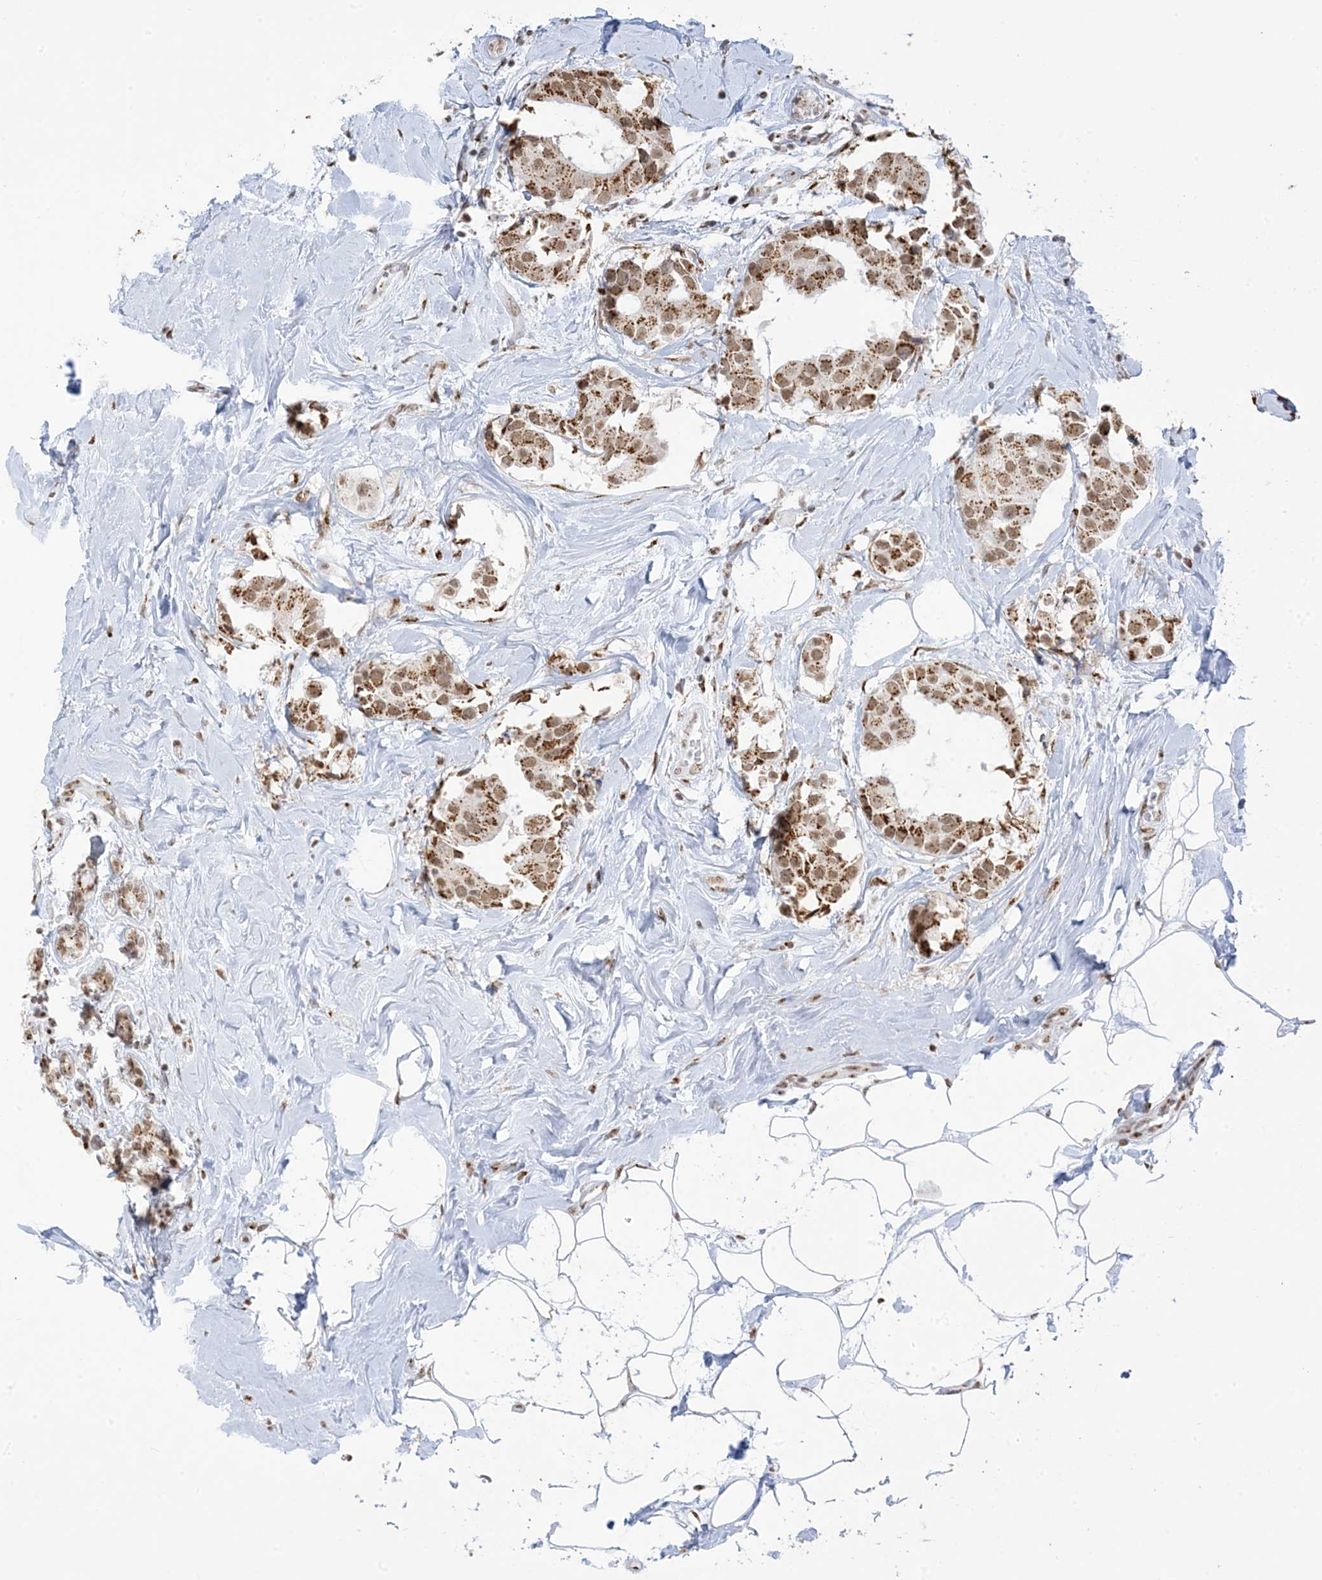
{"staining": {"intensity": "moderate", "quantity": ">75%", "location": "cytoplasmic/membranous,nuclear"}, "tissue": "breast cancer", "cell_type": "Tumor cells", "image_type": "cancer", "snomed": [{"axis": "morphology", "description": "Normal tissue, NOS"}, {"axis": "morphology", "description": "Duct carcinoma"}, {"axis": "topography", "description": "Breast"}], "caption": "The image displays a brown stain indicating the presence of a protein in the cytoplasmic/membranous and nuclear of tumor cells in breast cancer.", "gene": "GPR107", "patient": {"sex": "female", "age": 39}}